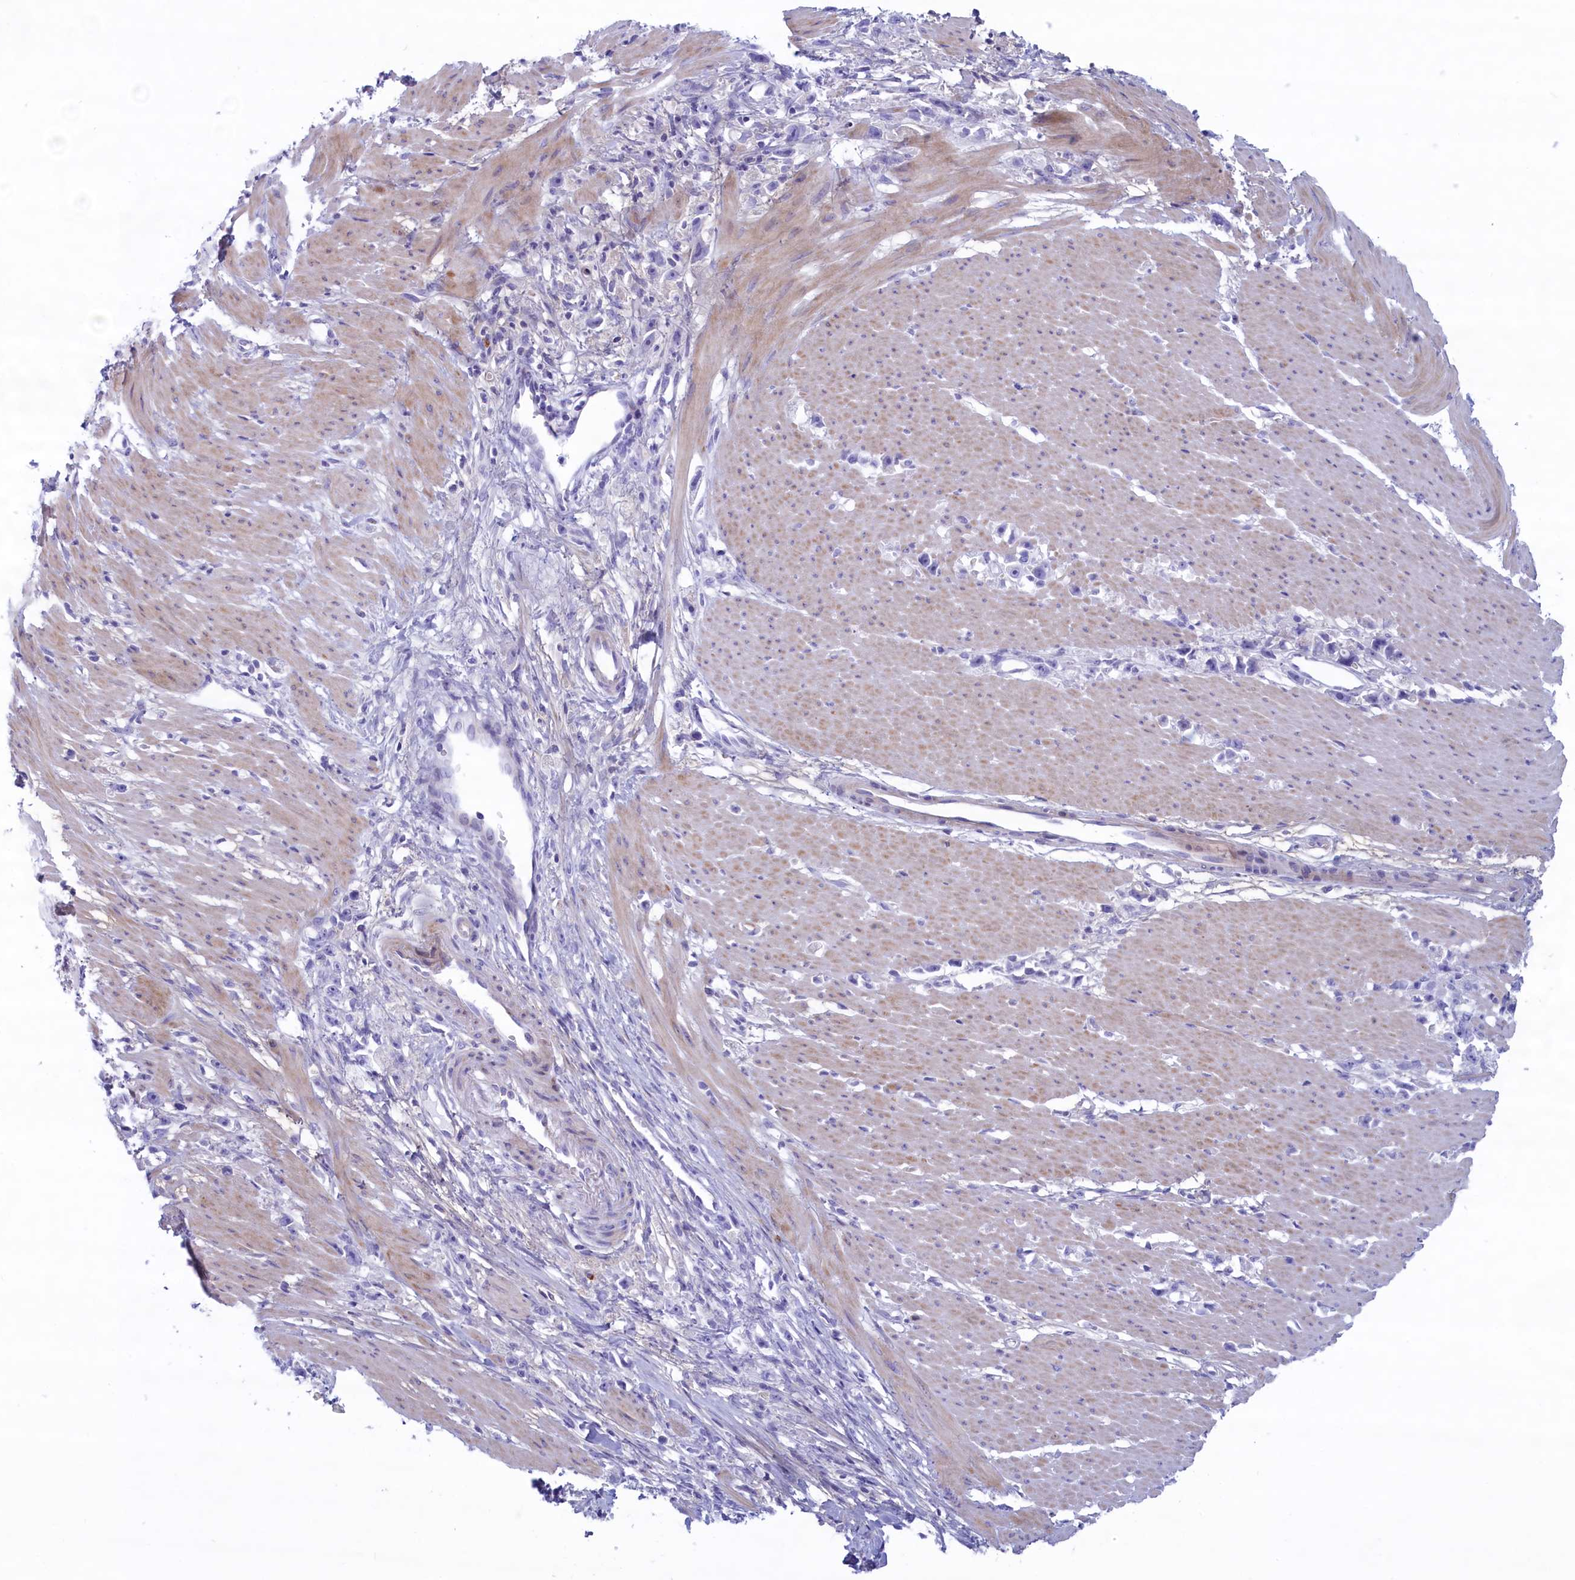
{"staining": {"intensity": "negative", "quantity": "none", "location": "none"}, "tissue": "stomach cancer", "cell_type": "Tumor cells", "image_type": "cancer", "snomed": [{"axis": "morphology", "description": "Adenocarcinoma, NOS"}, {"axis": "topography", "description": "Stomach"}], "caption": "An IHC image of stomach adenocarcinoma is shown. There is no staining in tumor cells of stomach adenocarcinoma.", "gene": "MPV17L2", "patient": {"sex": "female", "age": 59}}